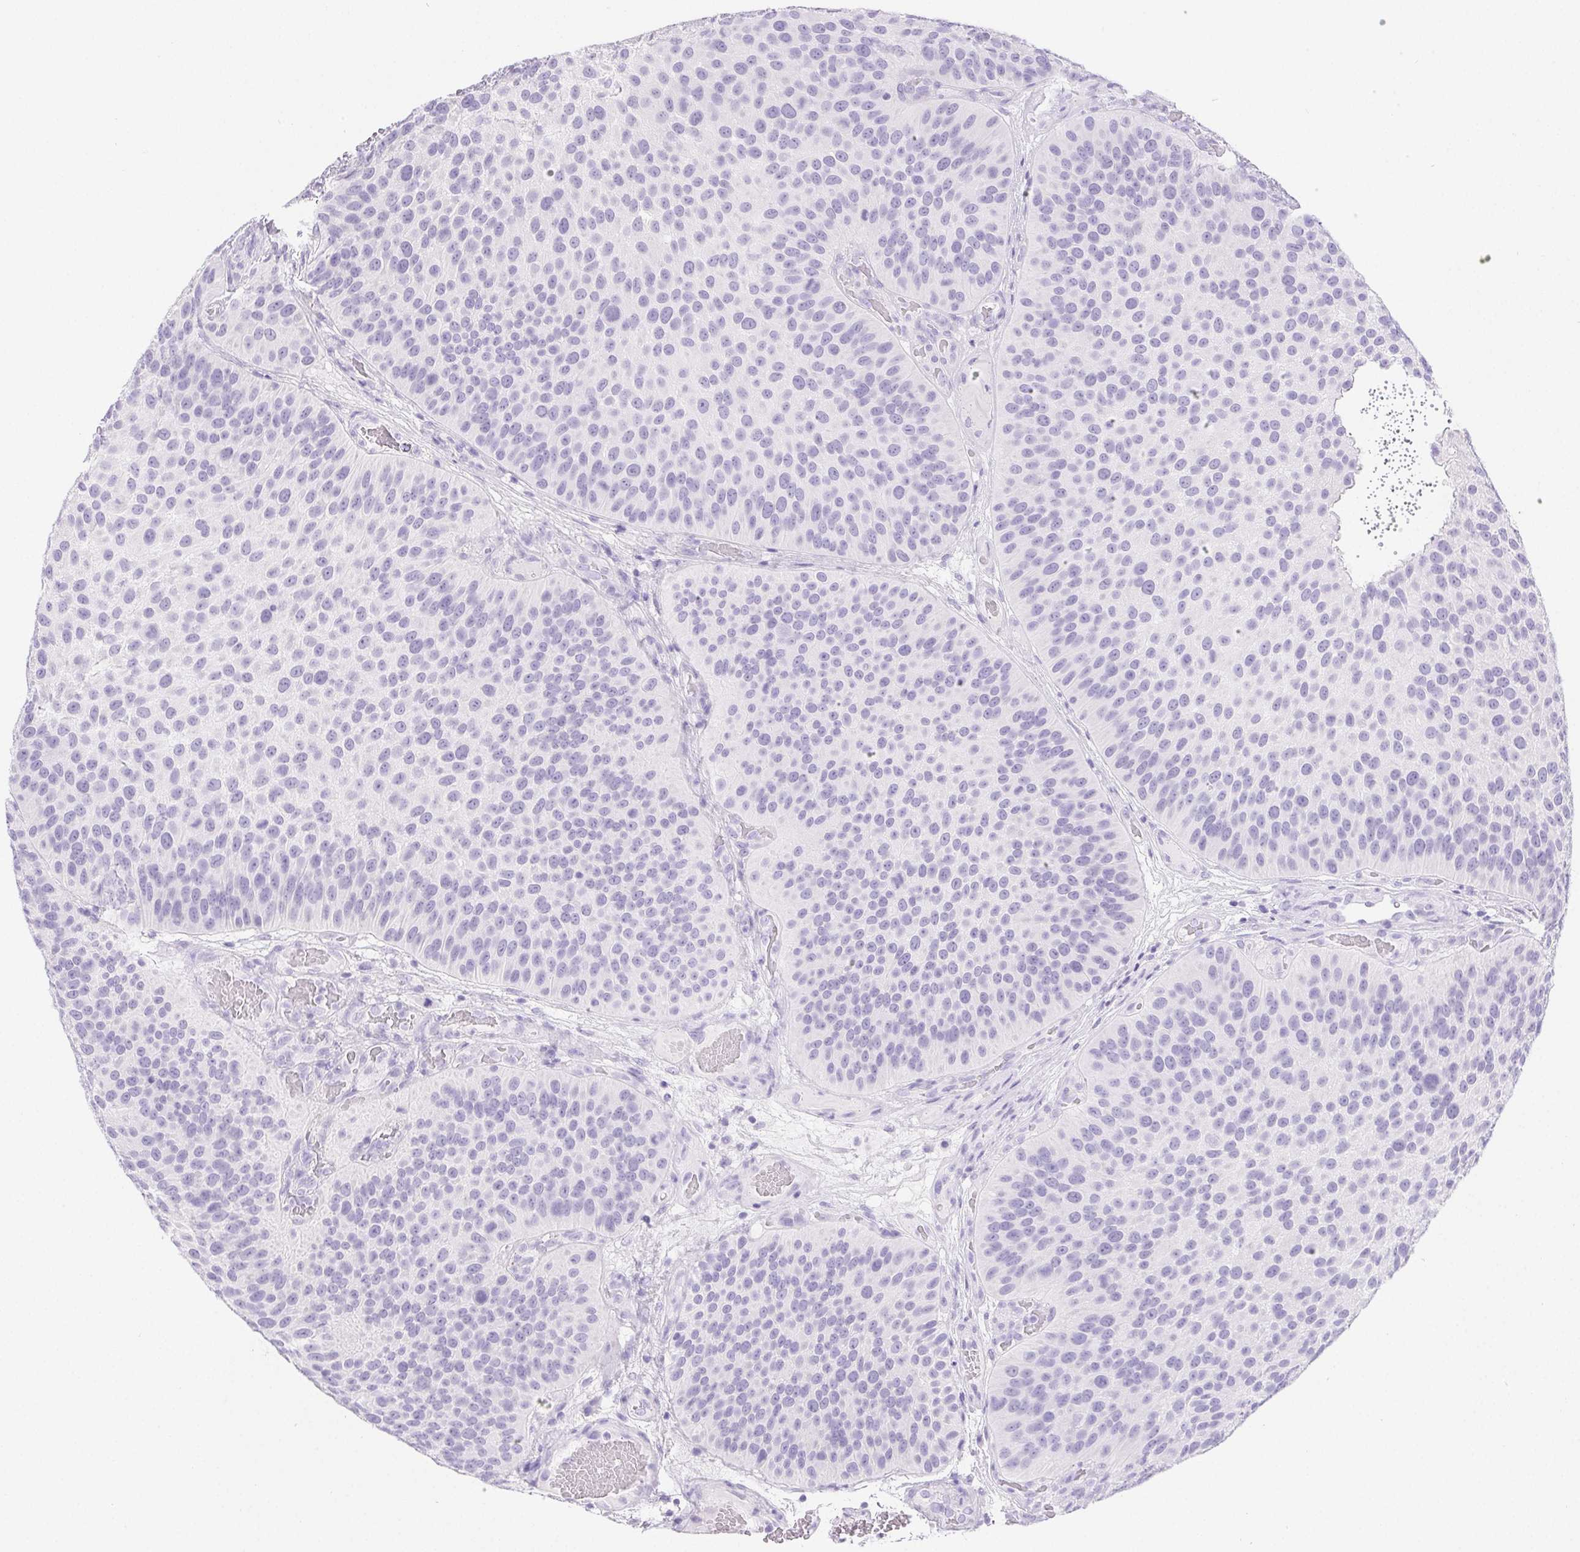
{"staining": {"intensity": "negative", "quantity": "none", "location": "none"}, "tissue": "urothelial cancer", "cell_type": "Tumor cells", "image_type": "cancer", "snomed": [{"axis": "morphology", "description": "Urothelial carcinoma, Low grade"}, {"axis": "topography", "description": "Urinary bladder"}], "caption": "There is no significant positivity in tumor cells of low-grade urothelial carcinoma.", "gene": "PNLIP", "patient": {"sex": "male", "age": 76}}